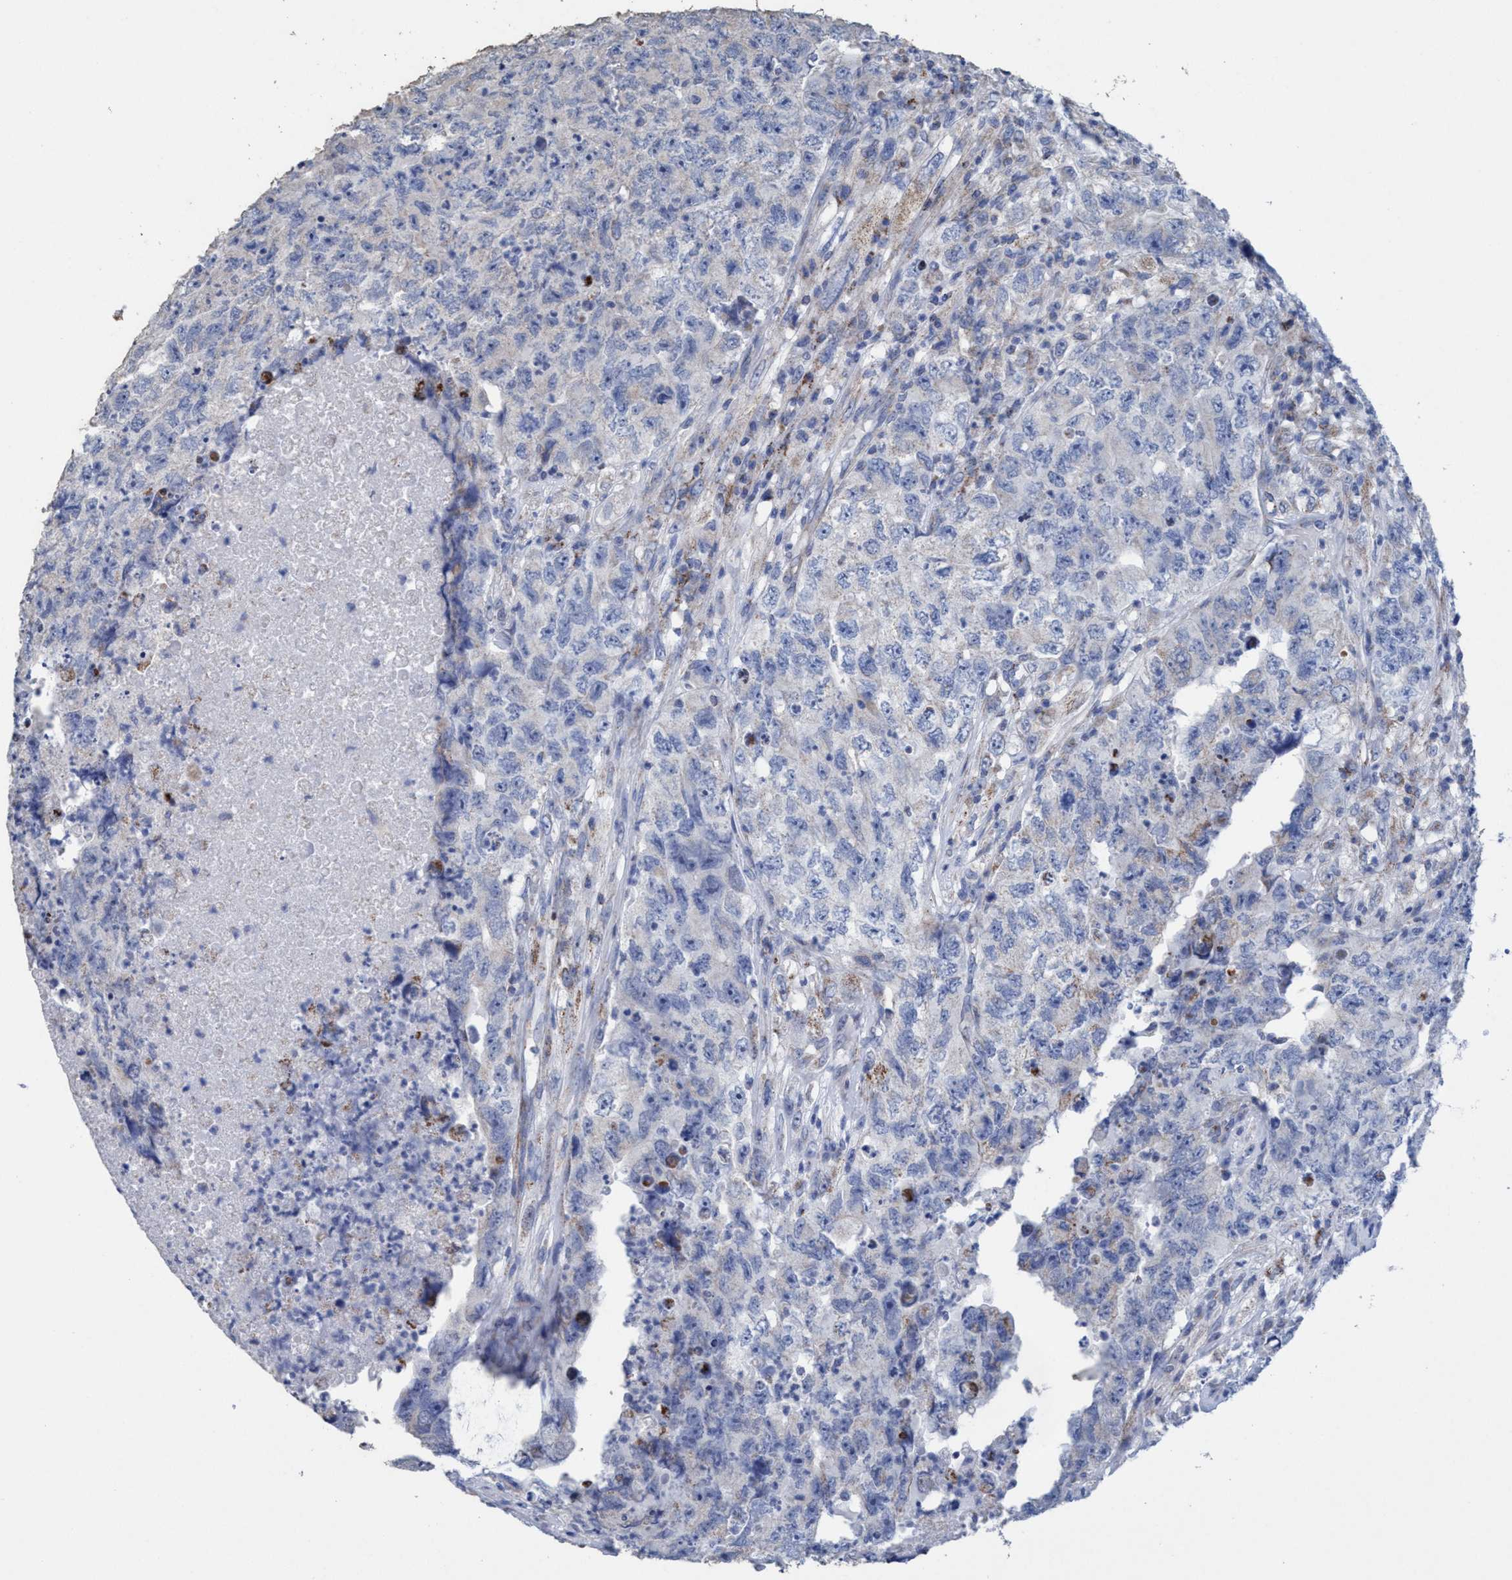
{"staining": {"intensity": "negative", "quantity": "none", "location": "none"}, "tissue": "testis cancer", "cell_type": "Tumor cells", "image_type": "cancer", "snomed": [{"axis": "morphology", "description": "Carcinoma, Embryonal, NOS"}, {"axis": "topography", "description": "Testis"}], "caption": "A micrograph of testis cancer stained for a protein displays no brown staining in tumor cells. (DAB IHC visualized using brightfield microscopy, high magnification).", "gene": "RSAD1", "patient": {"sex": "male", "age": 32}}